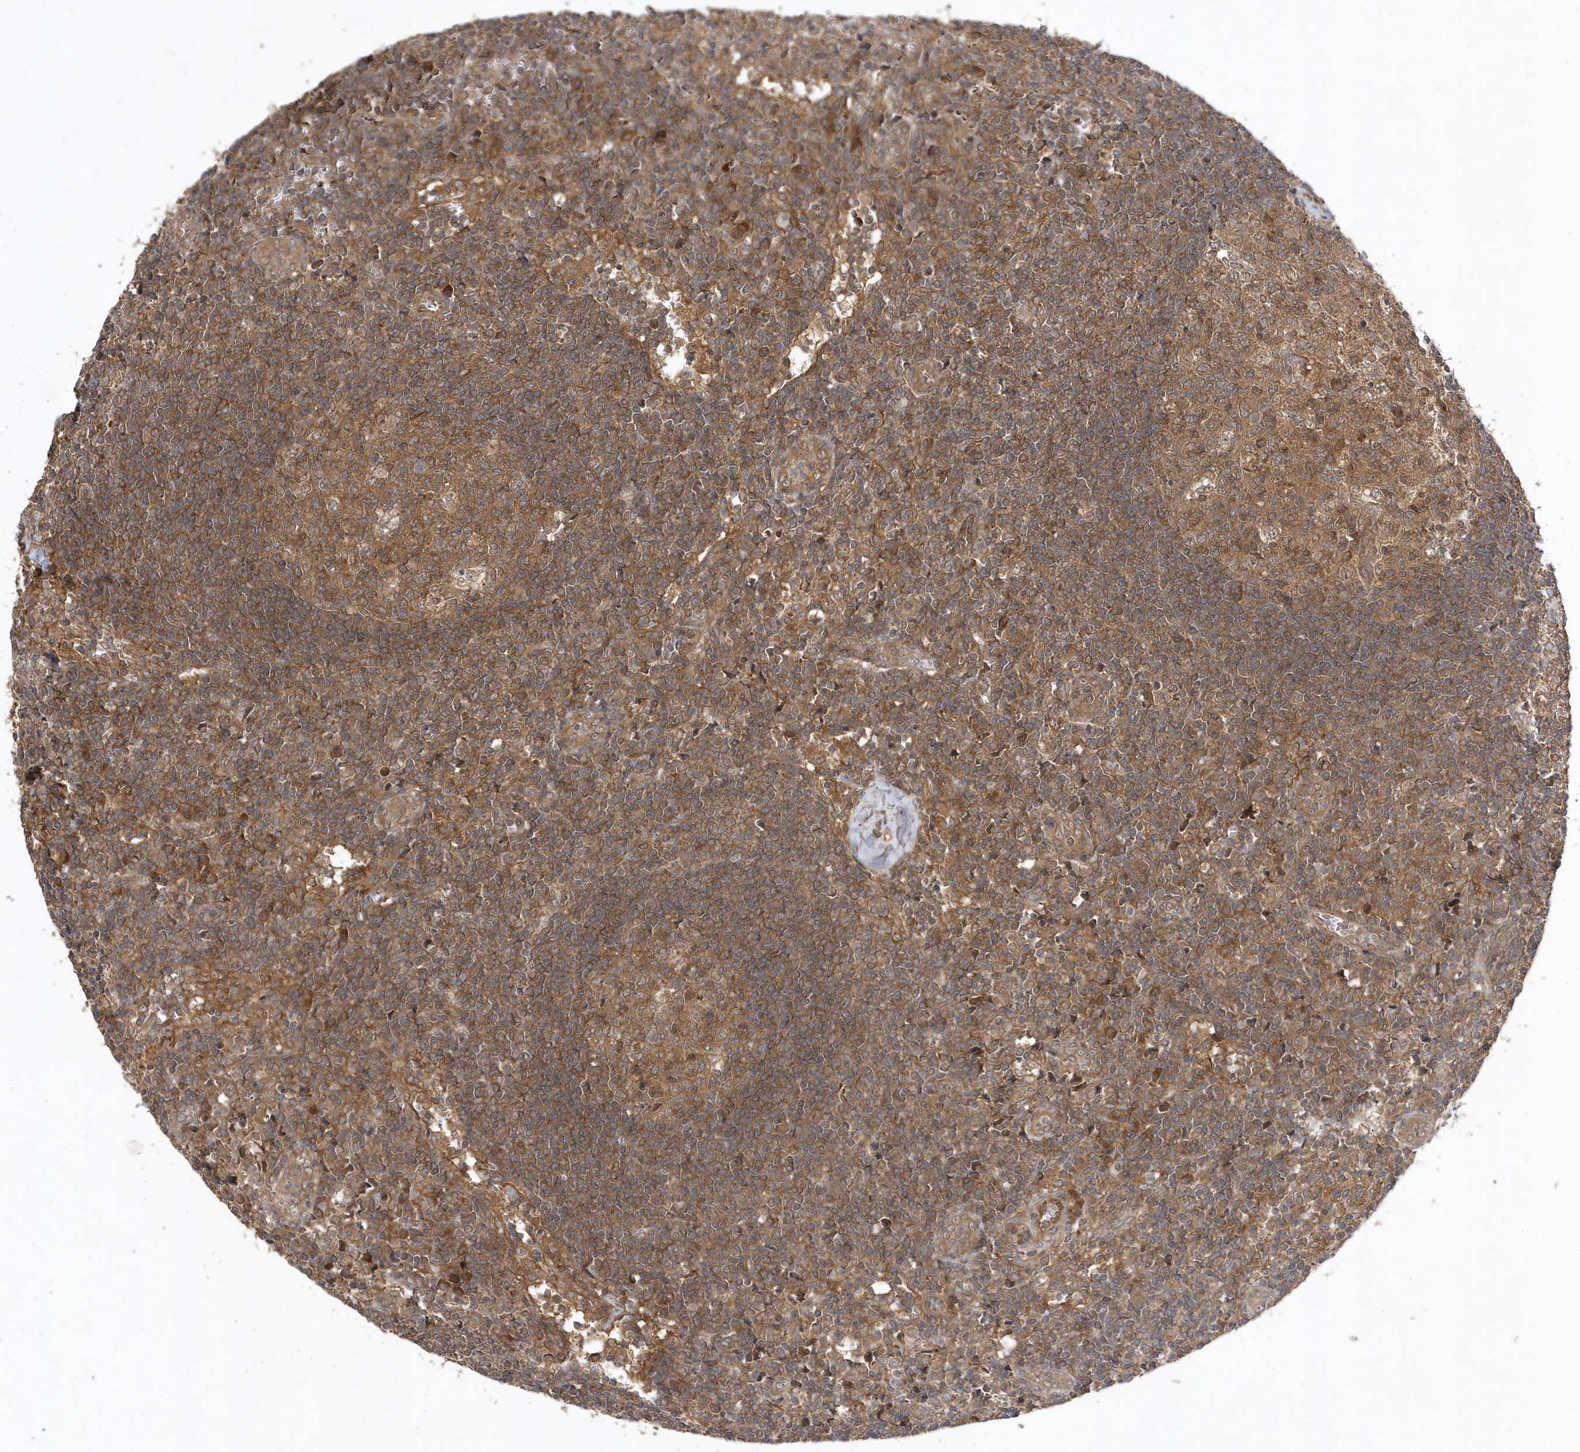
{"staining": {"intensity": "moderate", "quantity": ">75%", "location": "cytoplasmic/membranous"}, "tissue": "lymph node", "cell_type": "Germinal center cells", "image_type": "normal", "snomed": [{"axis": "morphology", "description": "Normal tissue, NOS"}, {"axis": "morphology", "description": "Squamous cell carcinoma, metastatic, NOS"}, {"axis": "topography", "description": "Lymph node"}], "caption": "DAB immunohistochemical staining of unremarkable human lymph node demonstrates moderate cytoplasmic/membranous protein positivity in about >75% of germinal center cells. (Brightfield microscopy of DAB IHC at high magnification).", "gene": "GFM2", "patient": {"sex": "male", "age": 73}}